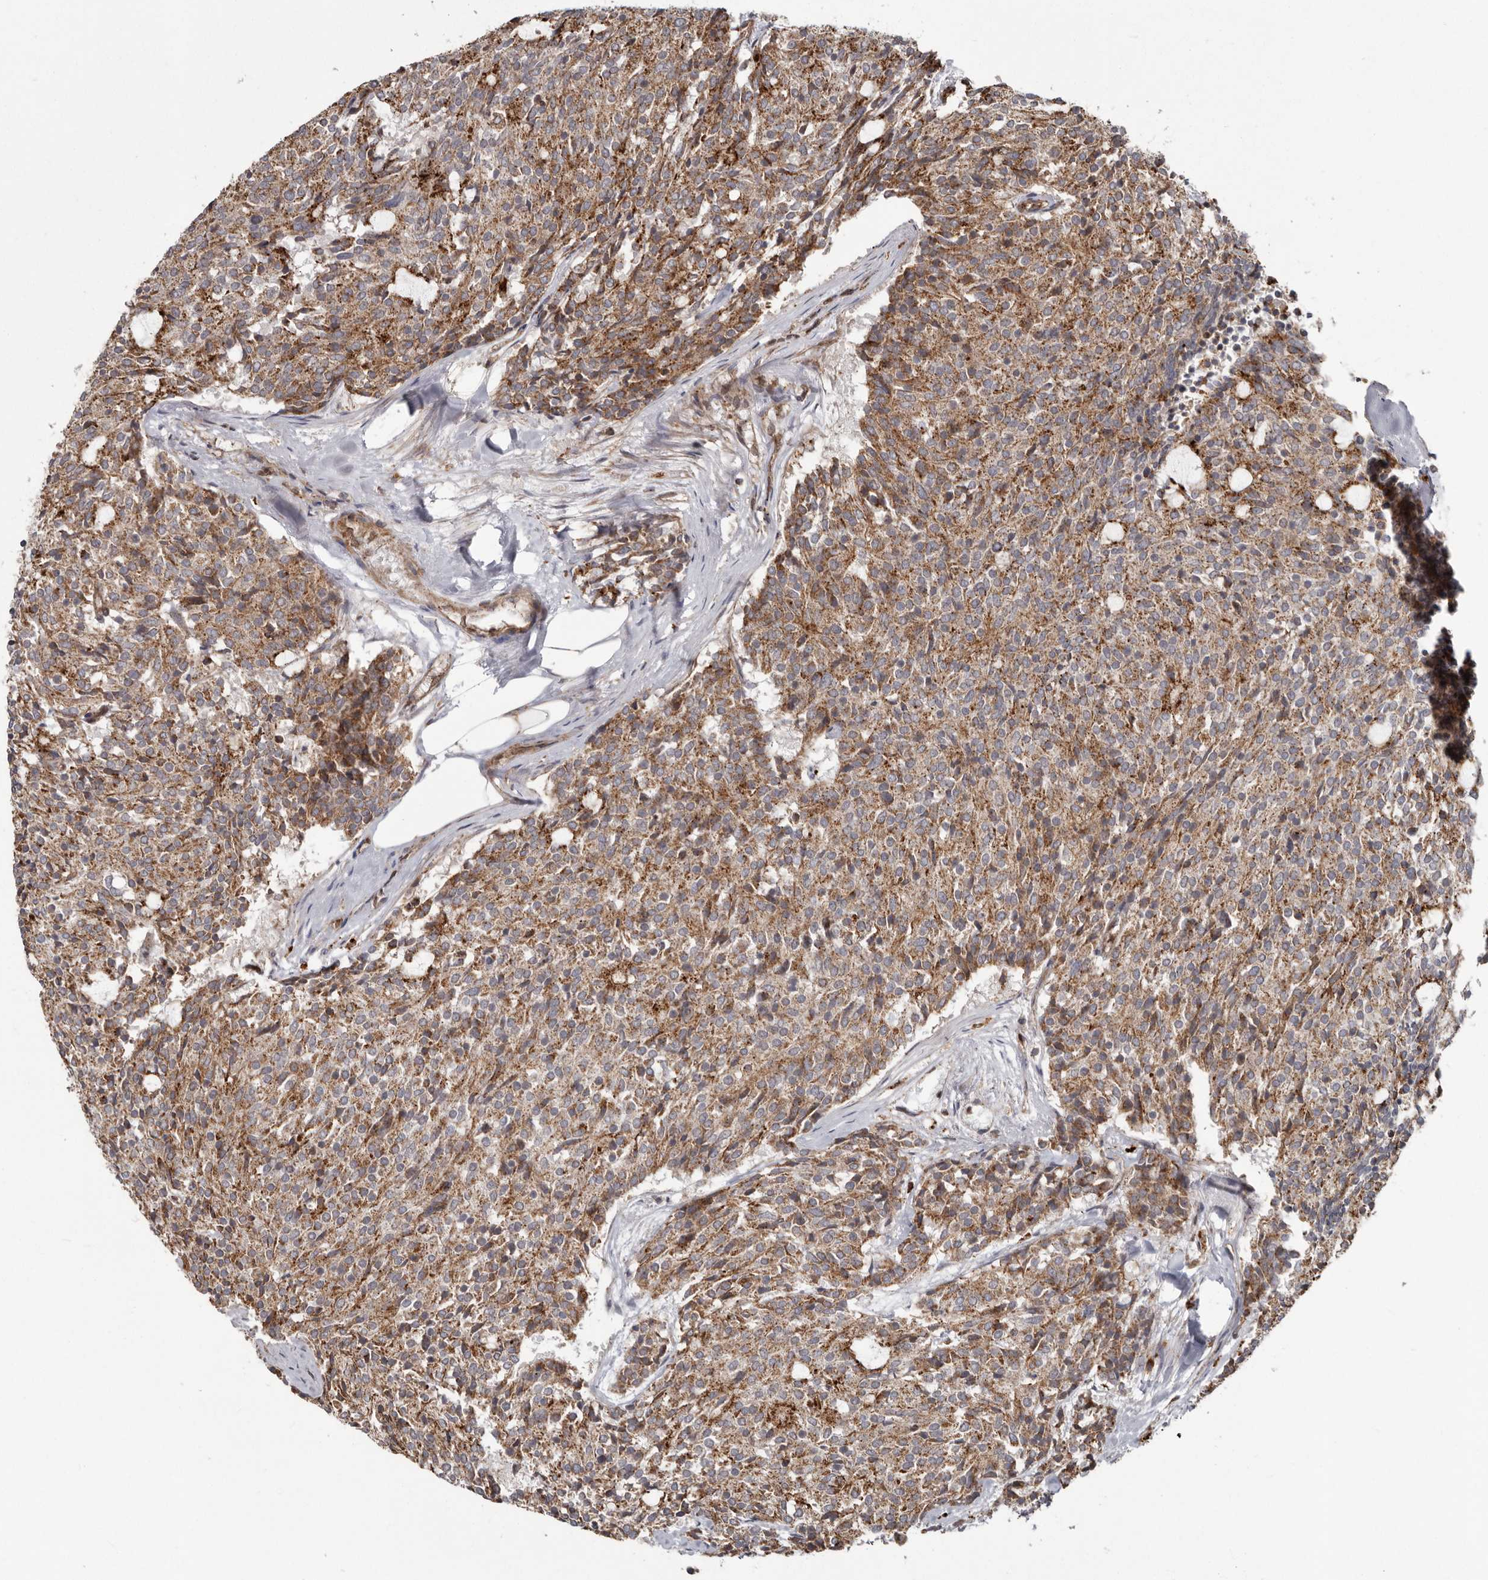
{"staining": {"intensity": "moderate", "quantity": ">75%", "location": "cytoplasmic/membranous"}, "tissue": "carcinoid", "cell_type": "Tumor cells", "image_type": "cancer", "snomed": [{"axis": "morphology", "description": "Carcinoid, malignant, NOS"}, {"axis": "topography", "description": "Pancreas"}], "caption": "Protein expression analysis of carcinoid exhibits moderate cytoplasmic/membranous positivity in about >75% of tumor cells.", "gene": "NUP43", "patient": {"sex": "female", "age": 54}}